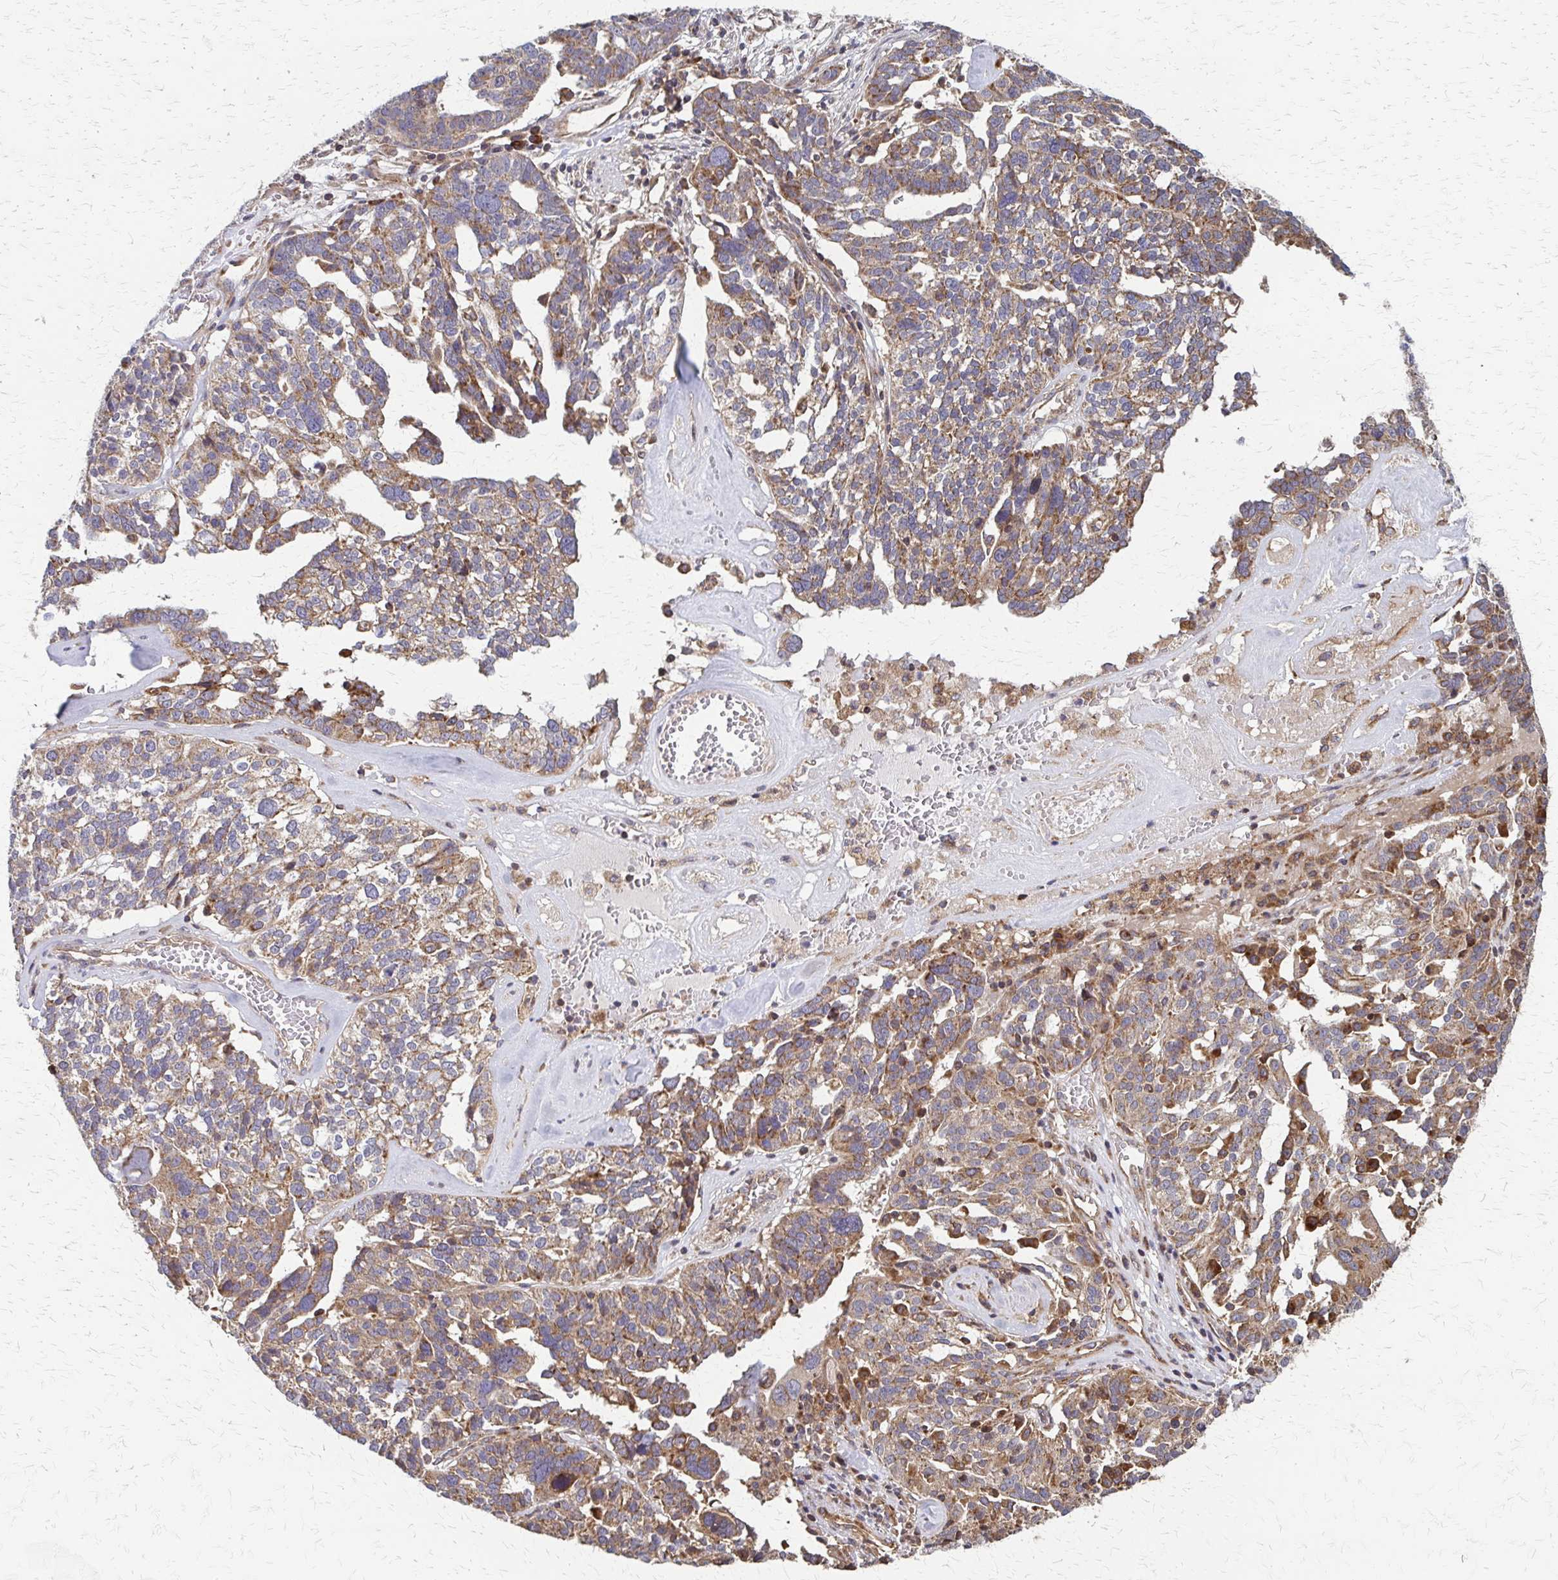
{"staining": {"intensity": "moderate", "quantity": ">75%", "location": "cytoplasmic/membranous"}, "tissue": "ovarian cancer", "cell_type": "Tumor cells", "image_type": "cancer", "snomed": [{"axis": "morphology", "description": "Cystadenocarcinoma, serous, NOS"}, {"axis": "topography", "description": "Ovary"}], "caption": "IHC staining of ovarian serous cystadenocarcinoma, which reveals medium levels of moderate cytoplasmic/membranous positivity in about >75% of tumor cells indicating moderate cytoplasmic/membranous protein expression. The staining was performed using DAB (3,3'-diaminobenzidine) (brown) for protein detection and nuclei were counterstained in hematoxylin (blue).", "gene": "EEF2", "patient": {"sex": "female", "age": 59}}